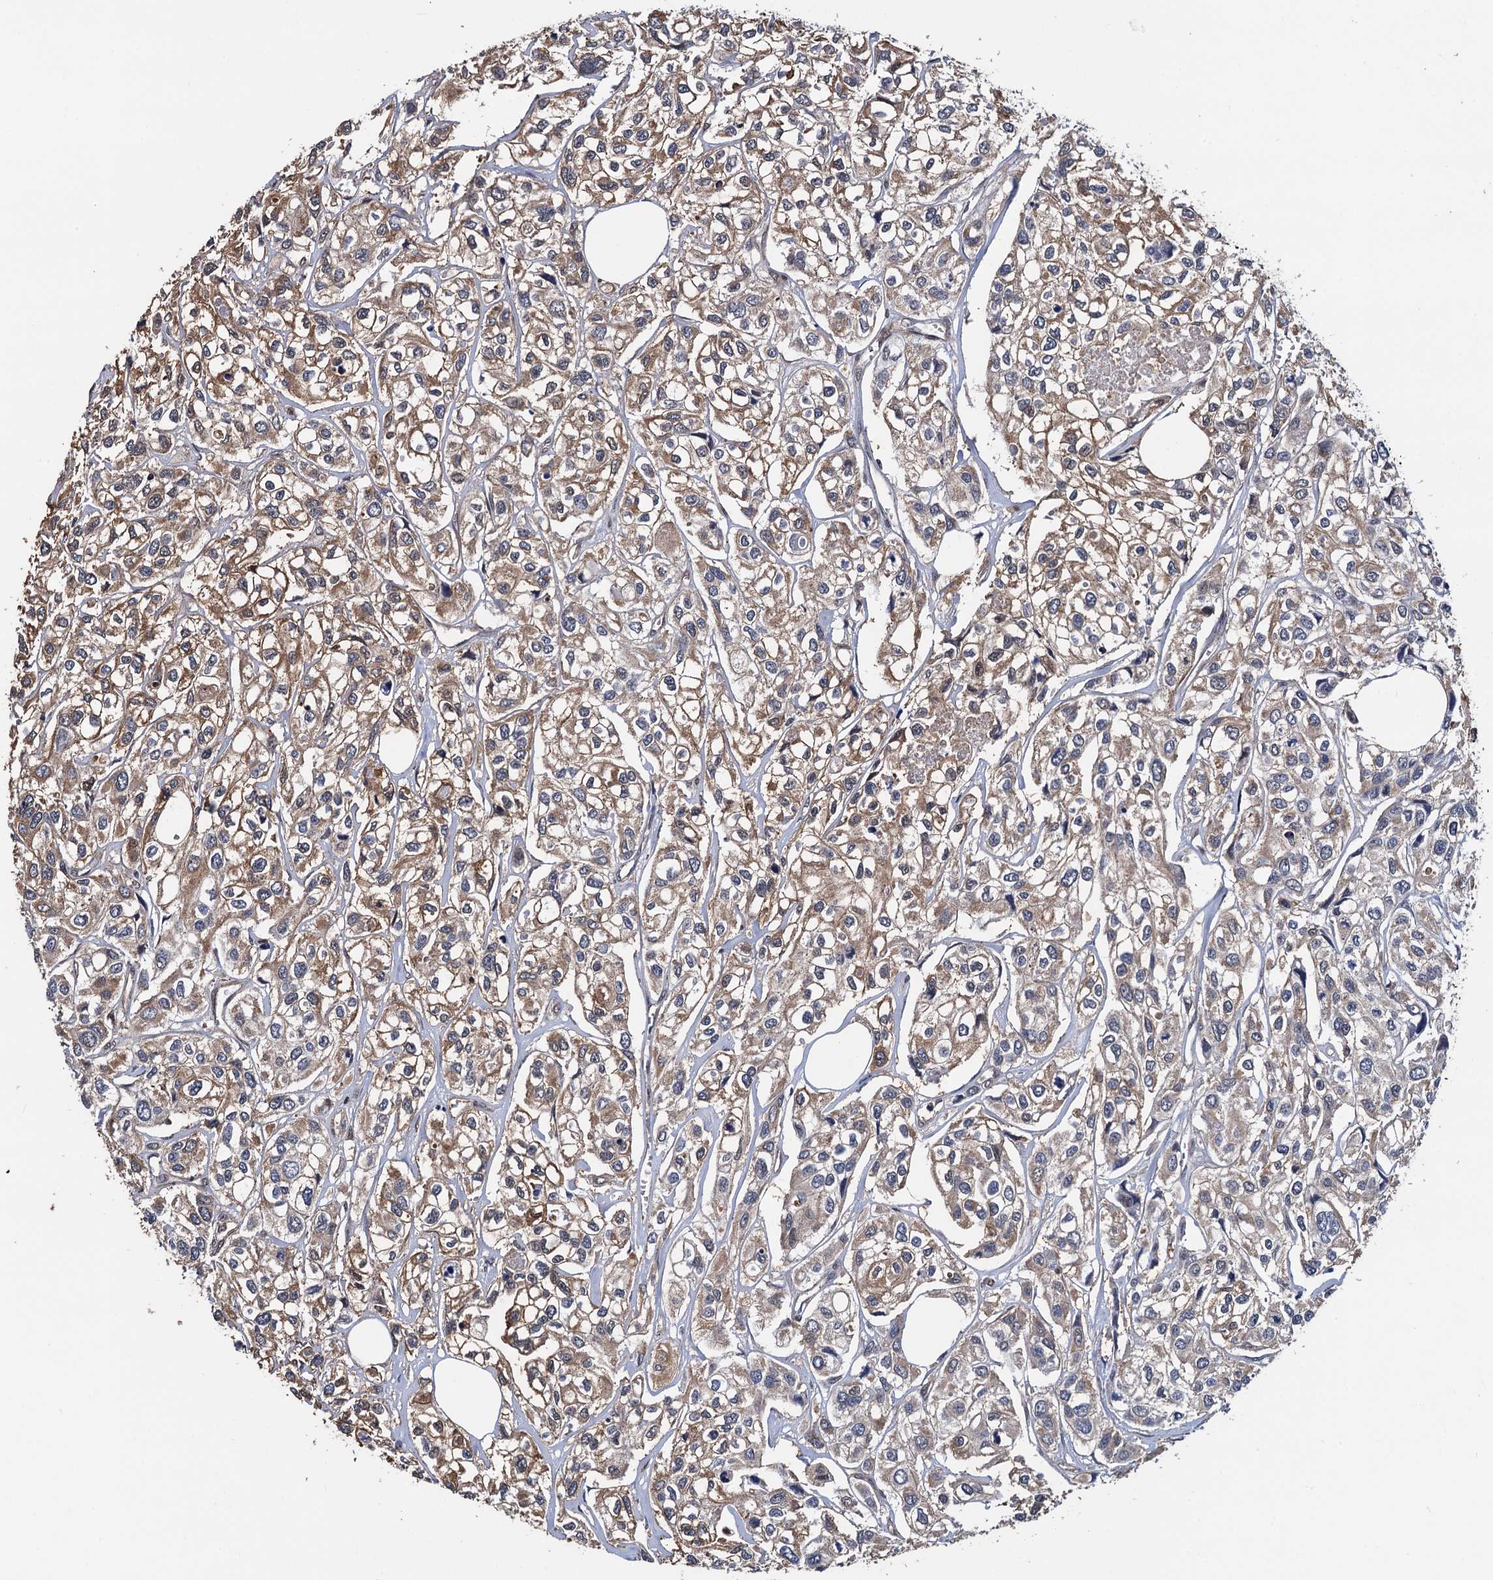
{"staining": {"intensity": "moderate", "quantity": ">75%", "location": "cytoplasmic/membranous"}, "tissue": "urothelial cancer", "cell_type": "Tumor cells", "image_type": "cancer", "snomed": [{"axis": "morphology", "description": "Urothelial carcinoma, High grade"}, {"axis": "topography", "description": "Urinary bladder"}], "caption": "Immunohistochemical staining of human urothelial cancer reveals moderate cytoplasmic/membranous protein staining in about >75% of tumor cells.", "gene": "PTCD3", "patient": {"sex": "male", "age": 67}}